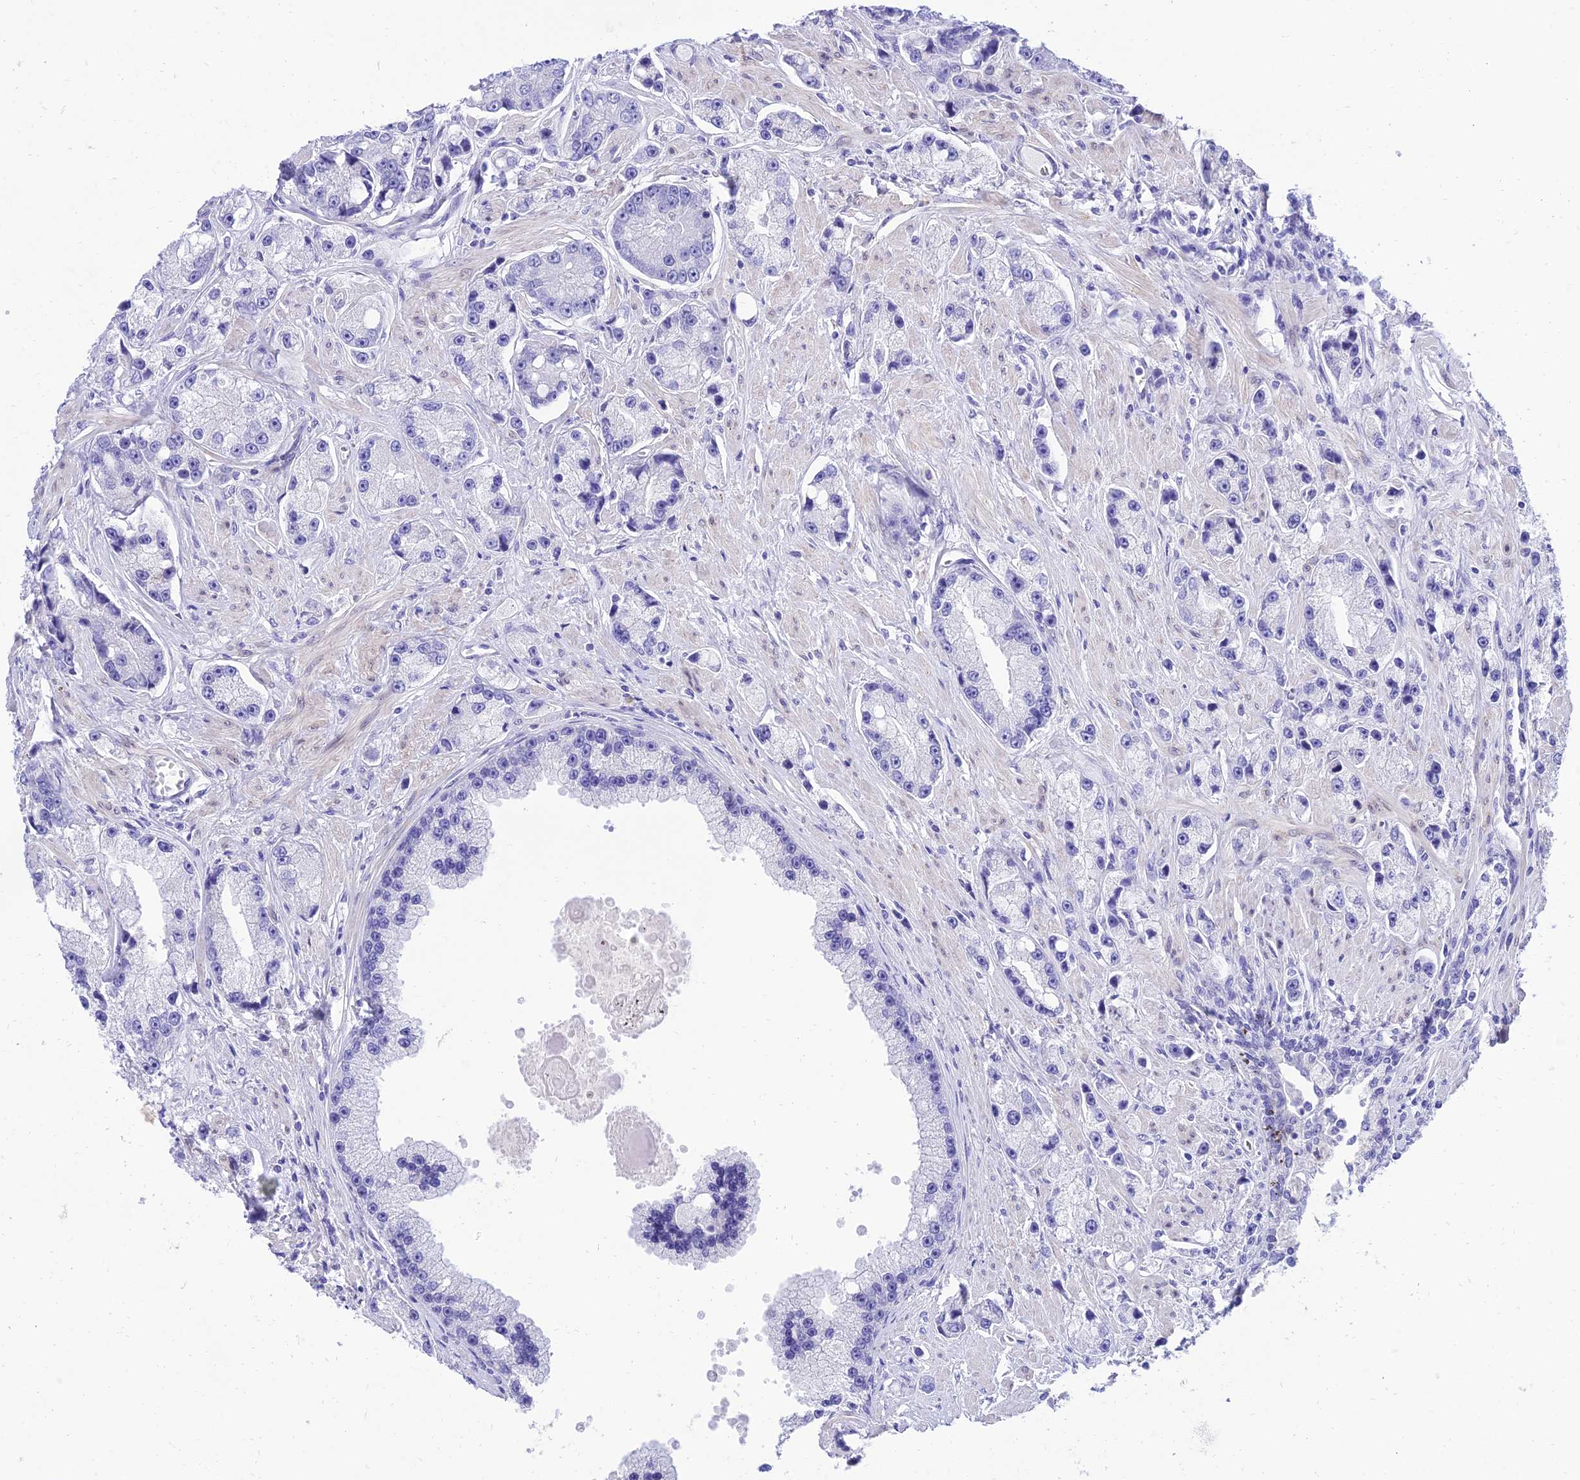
{"staining": {"intensity": "negative", "quantity": "none", "location": "none"}, "tissue": "prostate cancer", "cell_type": "Tumor cells", "image_type": "cancer", "snomed": [{"axis": "morphology", "description": "Adenocarcinoma, High grade"}, {"axis": "topography", "description": "Prostate"}], "caption": "Micrograph shows no significant protein positivity in tumor cells of adenocarcinoma (high-grade) (prostate).", "gene": "TAC3", "patient": {"sex": "male", "age": 74}}